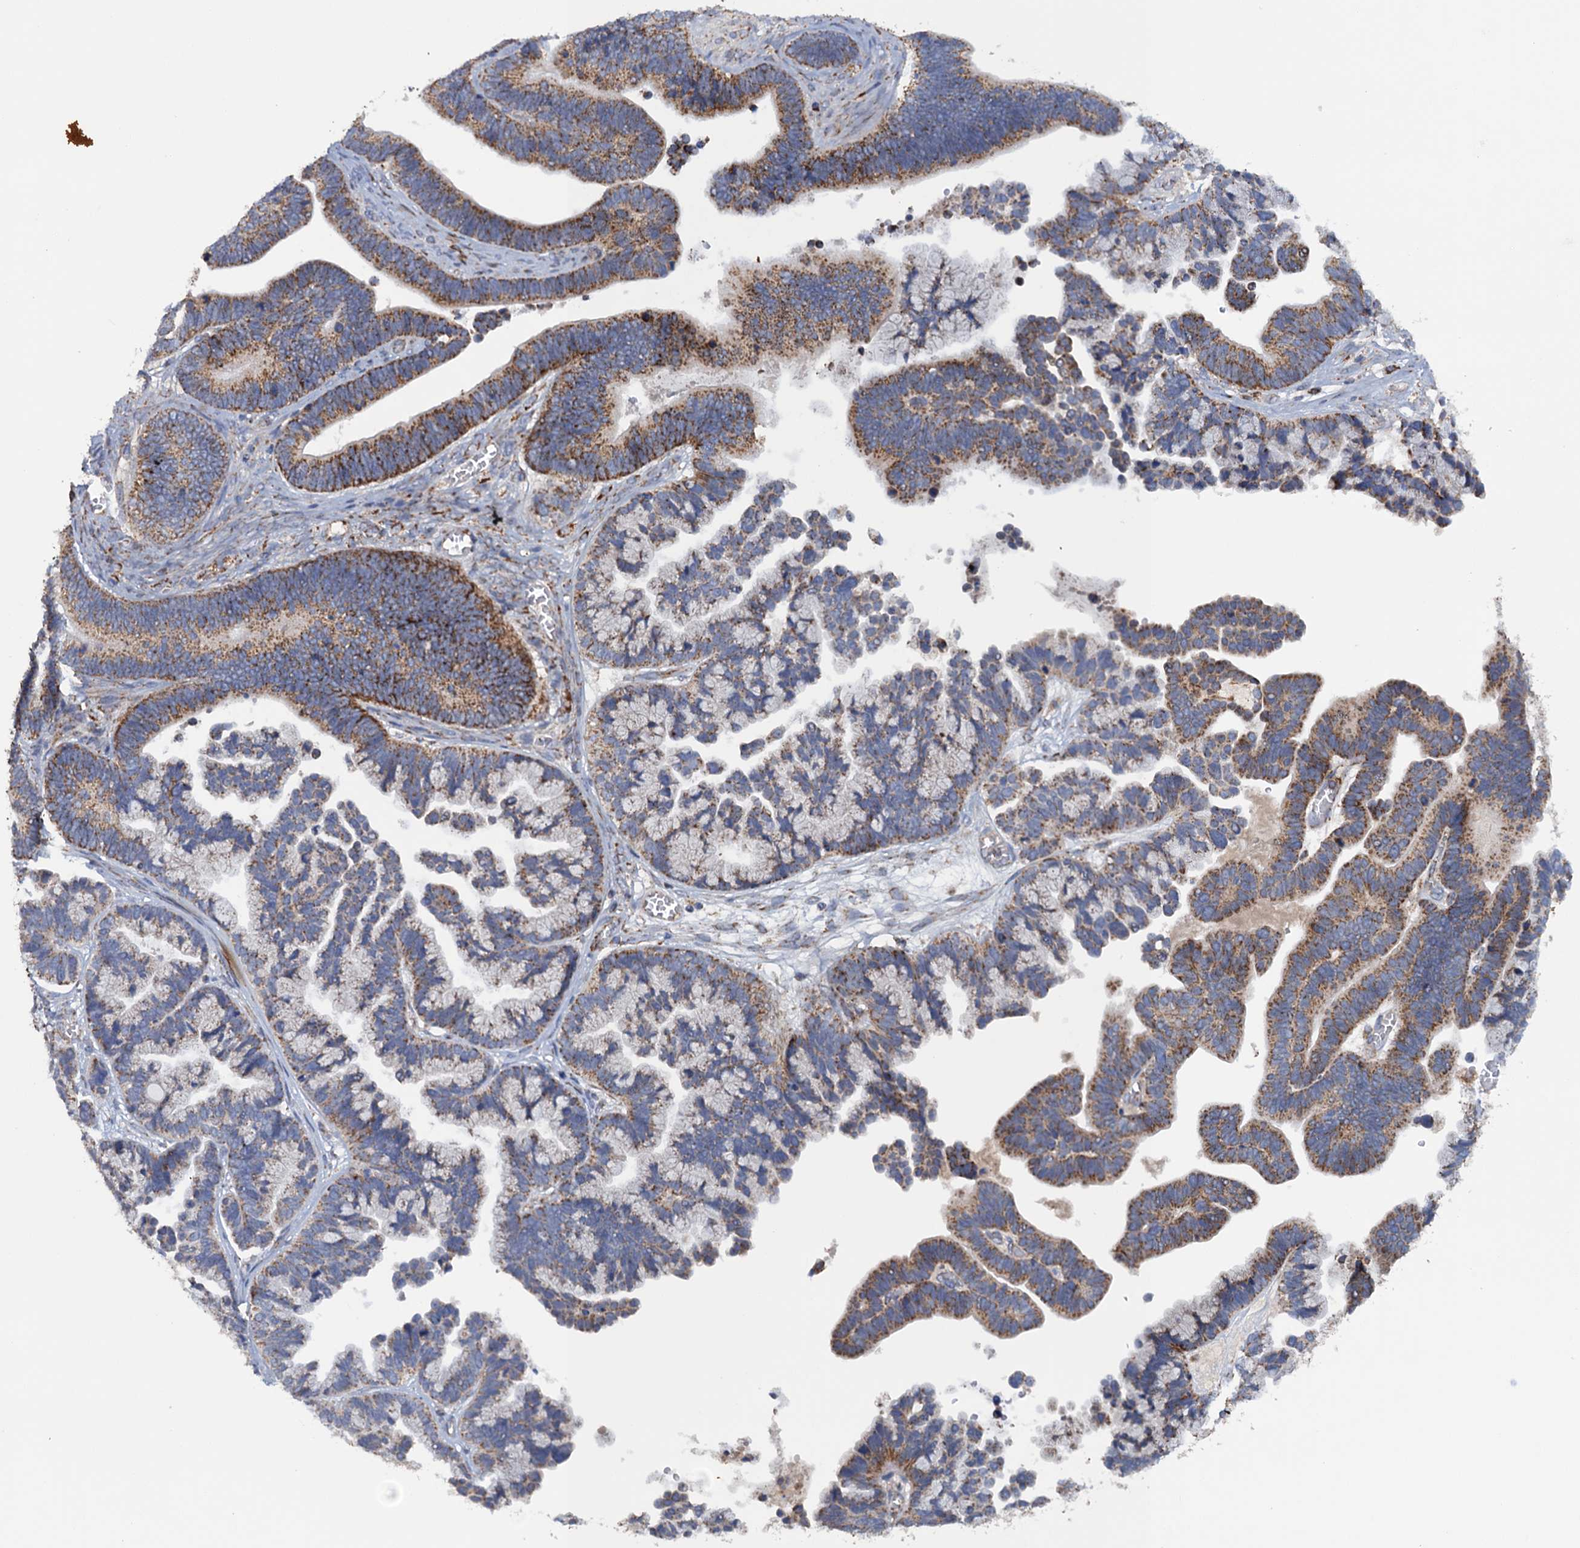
{"staining": {"intensity": "moderate", "quantity": ">75%", "location": "cytoplasmic/membranous"}, "tissue": "ovarian cancer", "cell_type": "Tumor cells", "image_type": "cancer", "snomed": [{"axis": "morphology", "description": "Cystadenocarcinoma, serous, NOS"}, {"axis": "topography", "description": "Ovary"}], "caption": "A micrograph of human ovarian serous cystadenocarcinoma stained for a protein reveals moderate cytoplasmic/membranous brown staining in tumor cells. (Brightfield microscopy of DAB IHC at high magnification).", "gene": "GTPBP3", "patient": {"sex": "female", "age": 56}}